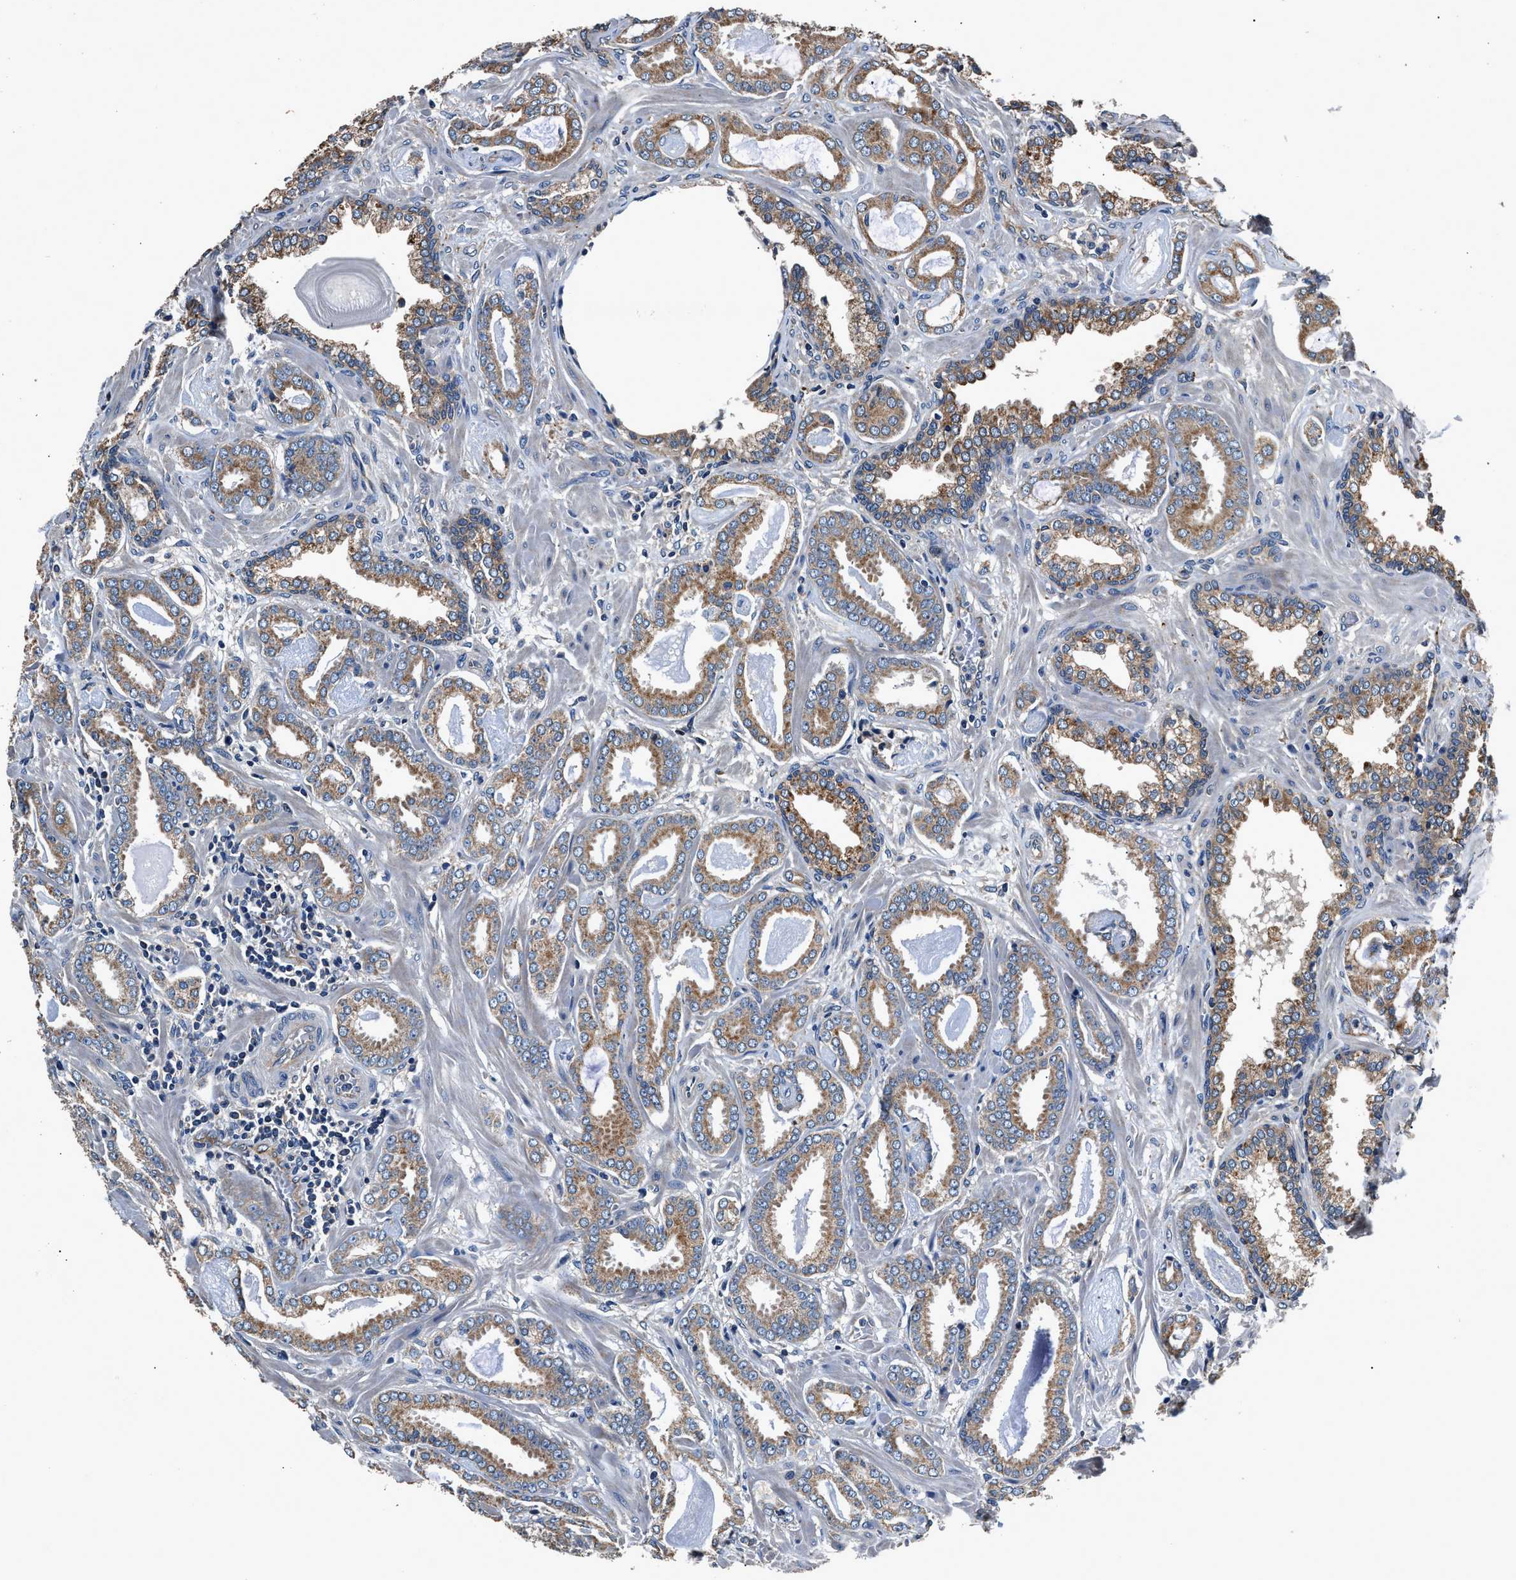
{"staining": {"intensity": "moderate", "quantity": ">75%", "location": "cytoplasmic/membranous"}, "tissue": "prostate cancer", "cell_type": "Tumor cells", "image_type": "cancer", "snomed": [{"axis": "morphology", "description": "Adenocarcinoma, Low grade"}, {"axis": "topography", "description": "Prostate"}], "caption": "Protein expression analysis of human low-grade adenocarcinoma (prostate) reveals moderate cytoplasmic/membranous staining in about >75% of tumor cells.", "gene": "DHRS7B", "patient": {"sex": "male", "age": 53}}